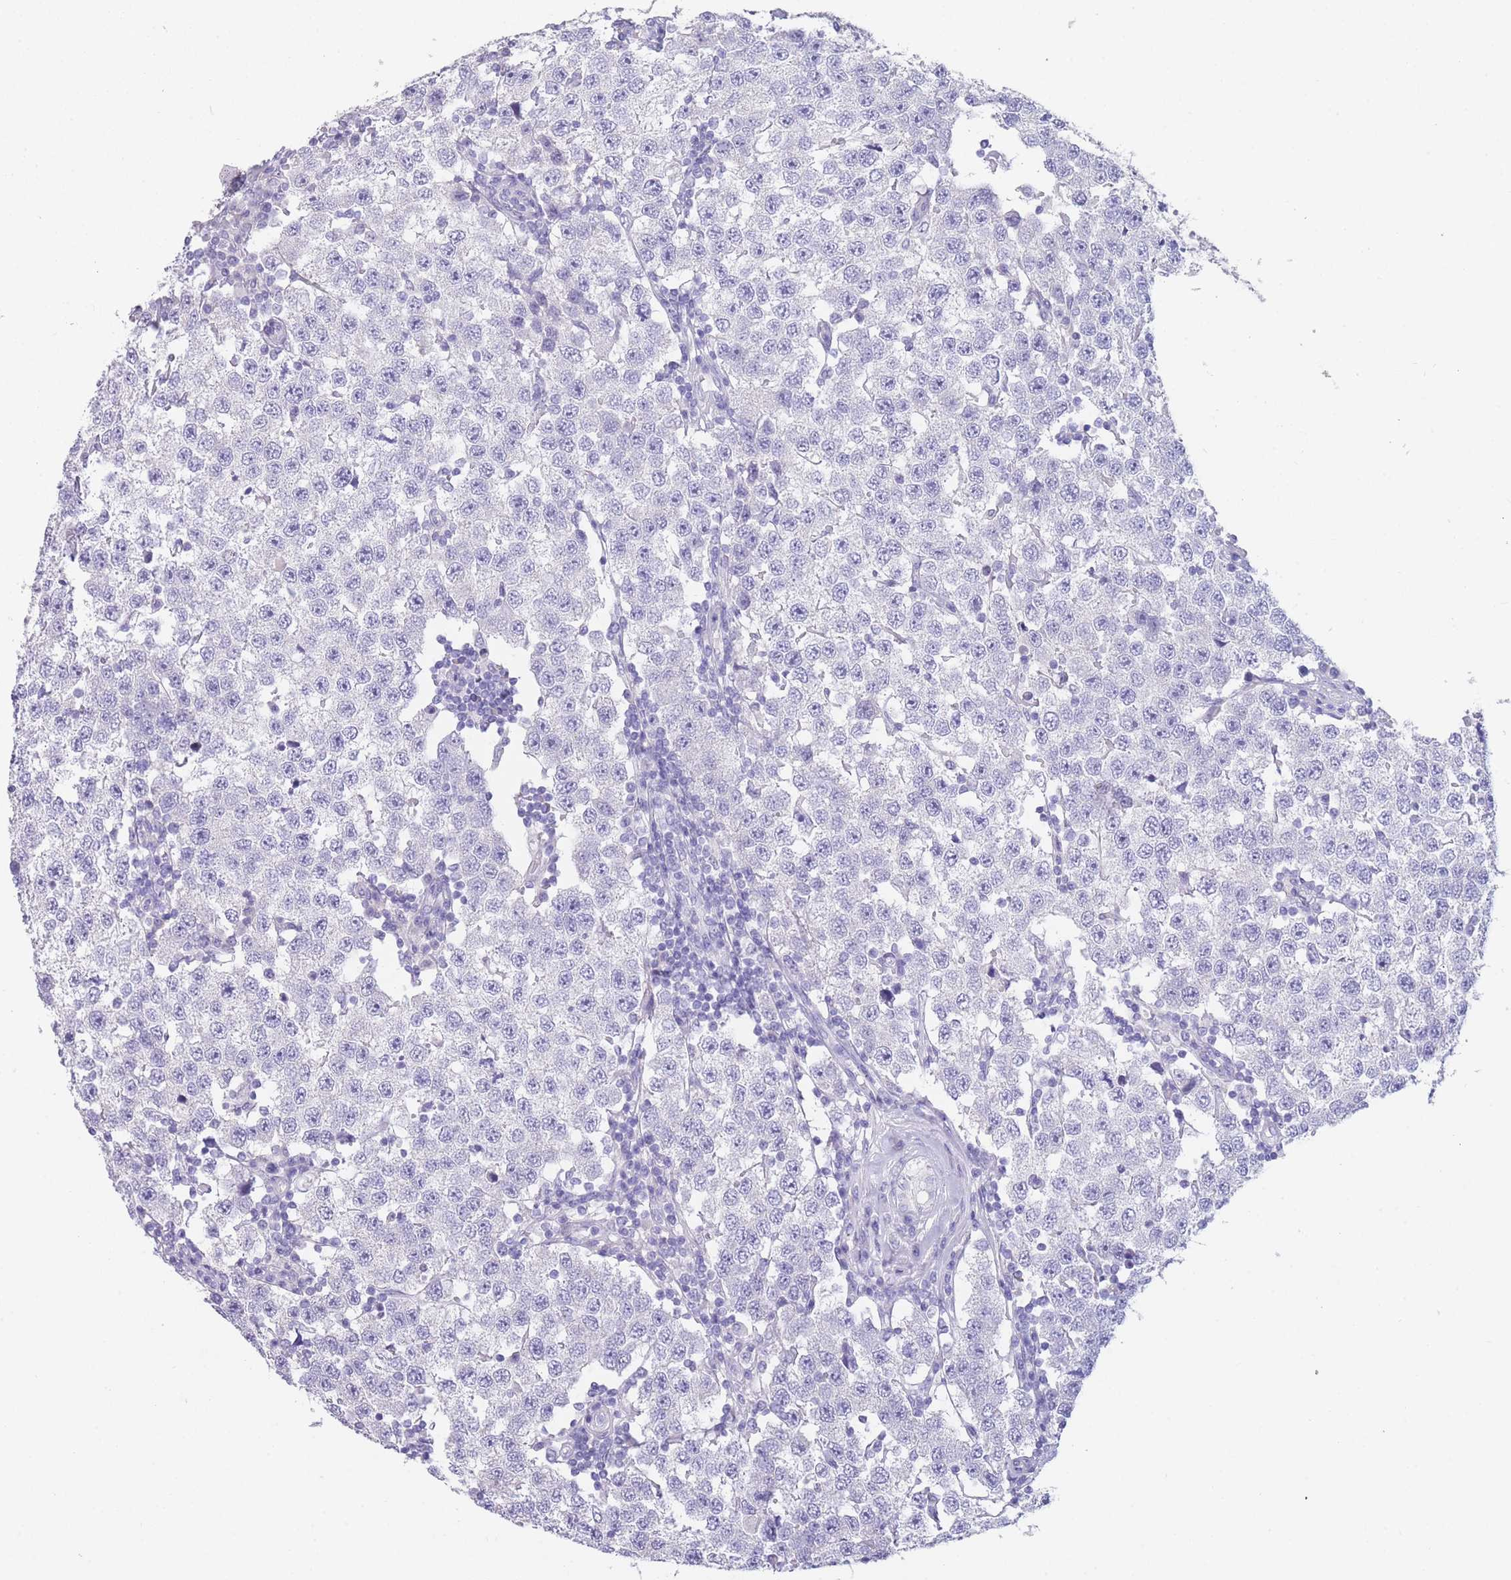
{"staining": {"intensity": "negative", "quantity": "none", "location": "none"}, "tissue": "testis cancer", "cell_type": "Tumor cells", "image_type": "cancer", "snomed": [{"axis": "morphology", "description": "Seminoma, NOS"}, {"axis": "topography", "description": "Testis"}], "caption": "This is a photomicrograph of immunohistochemistry staining of testis seminoma, which shows no expression in tumor cells.", "gene": "ZNF627", "patient": {"sex": "male", "age": 34}}